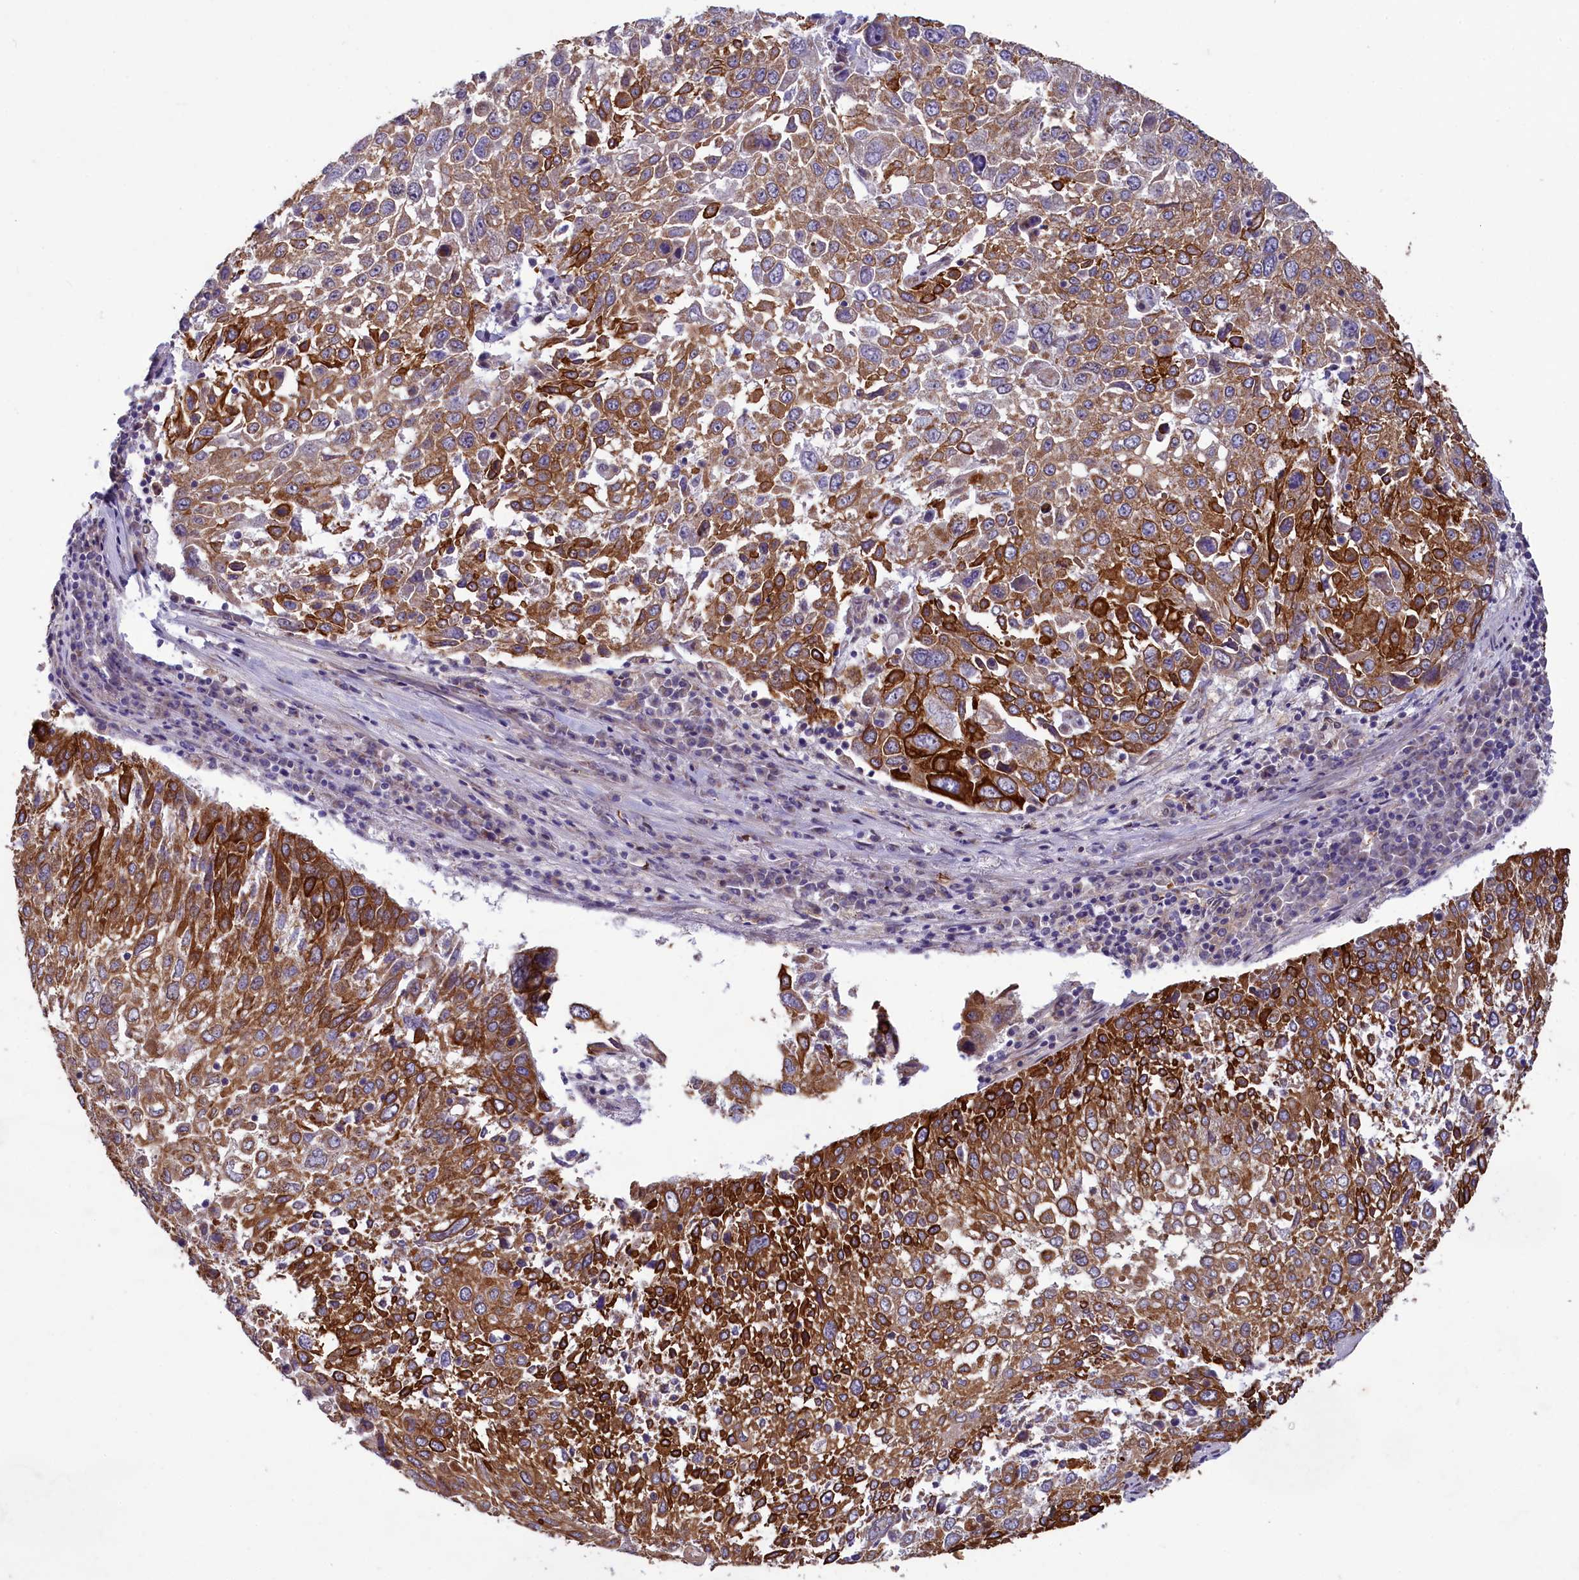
{"staining": {"intensity": "strong", "quantity": ">75%", "location": "cytoplasmic/membranous"}, "tissue": "lung cancer", "cell_type": "Tumor cells", "image_type": "cancer", "snomed": [{"axis": "morphology", "description": "Squamous cell carcinoma, NOS"}, {"axis": "topography", "description": "Lung"}], "caption": "Lung squamous cell carcinoma stained with DAB (3,3'-diaminobenzidine) immunohistochemistry displays high levels of strong cytoplasmic/membranous expression in approximately >75% of tumor cells.", "gene": "ACAD8", "patient": {"sex": "male", "age": 65}}